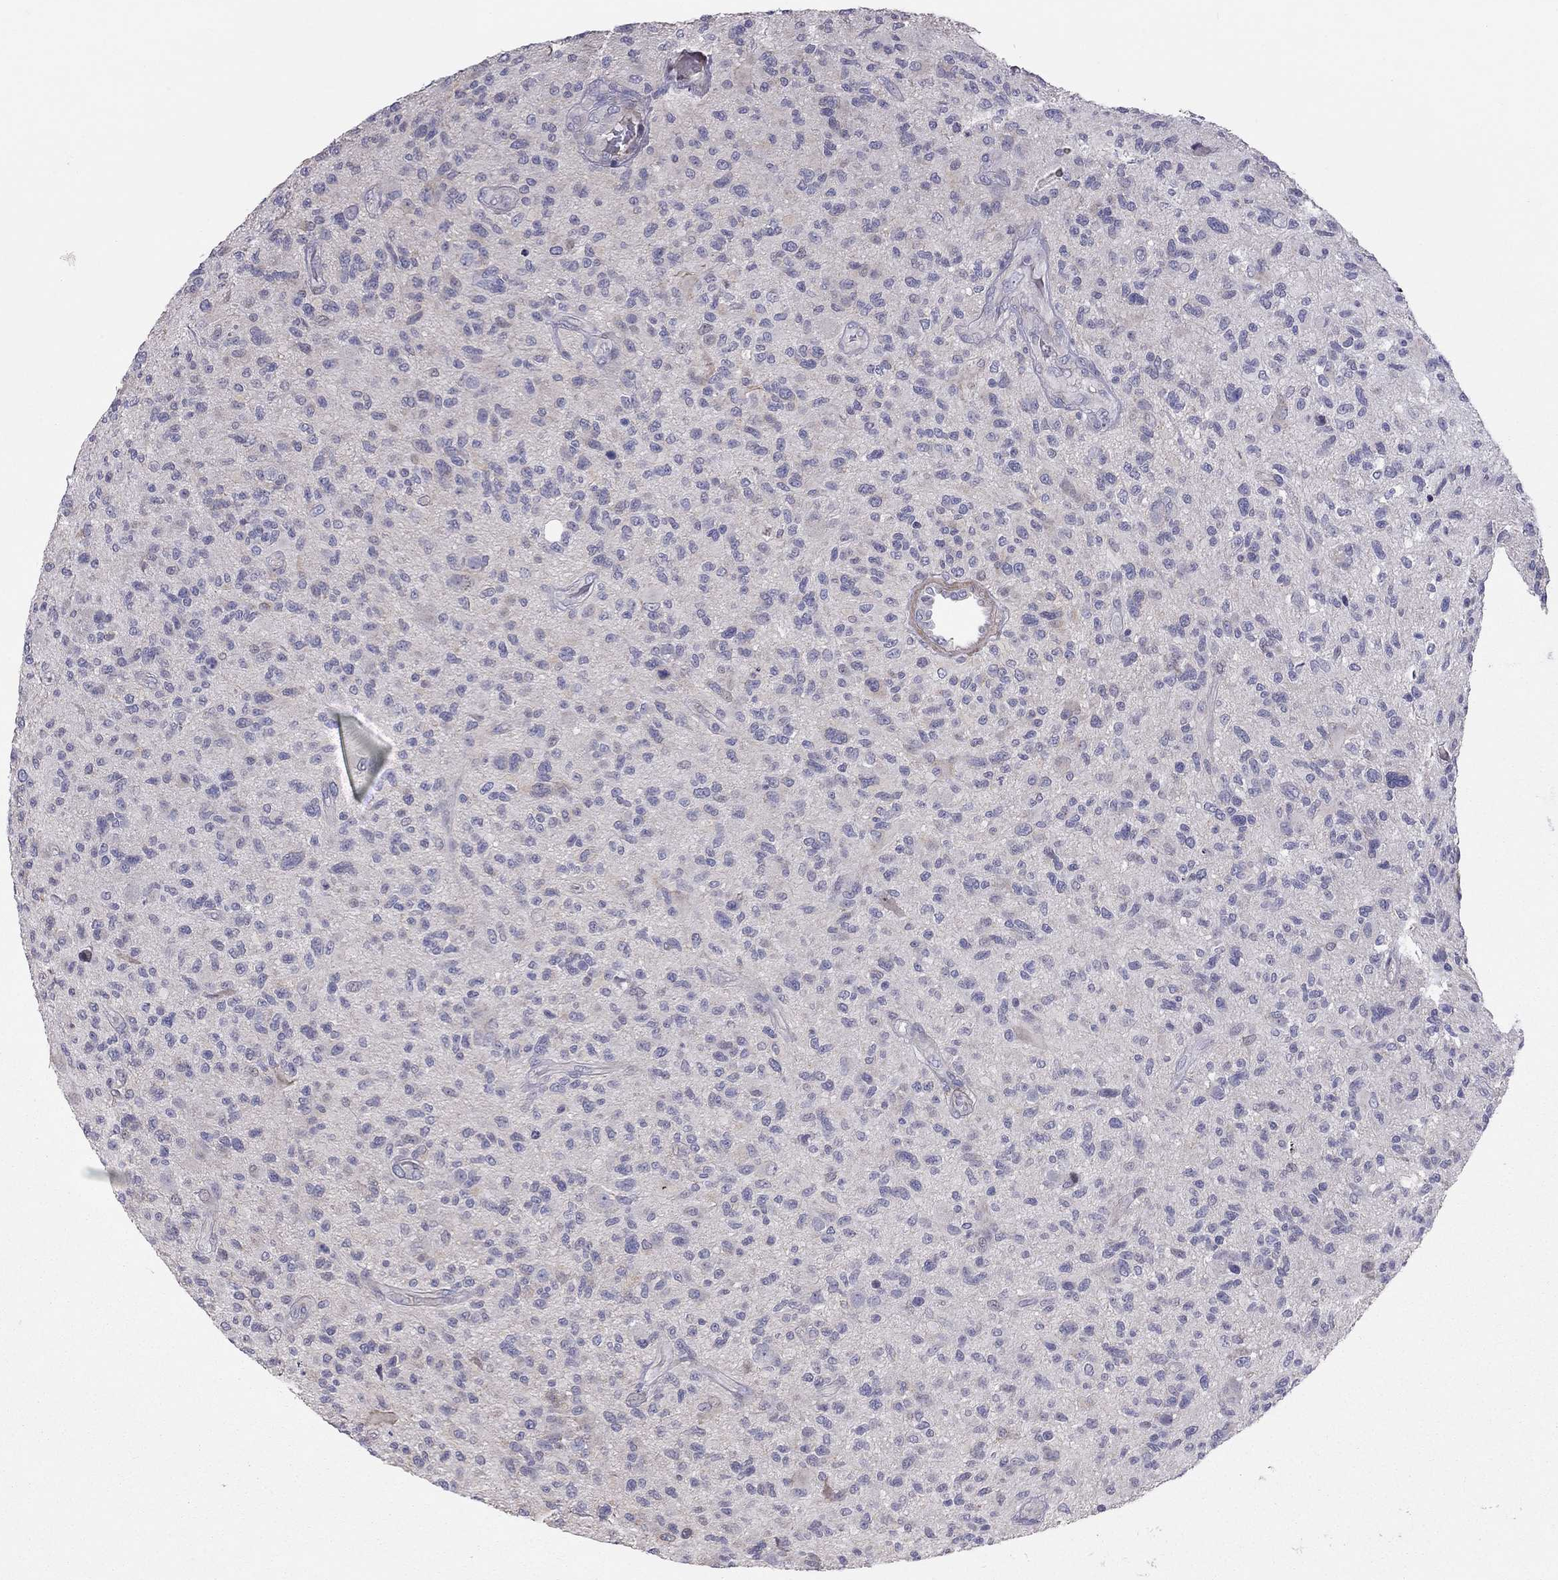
{"staining": {"intensity": "negative", "quantity": "none", "location": "none"}, "tissue": "glioma", "cell_type": "Tumor cells", "image_type": "cancer", "snomed": [{"axis": "morphology", "description": "Glioma, malignant, High grade"}, {"axis": "topography", "description": "Brain"}], "caption": "There is no significant positivity in tumor cells of glioma.", "gene": "SYTL2", "patient": {"sex": "male", "age": 47}}